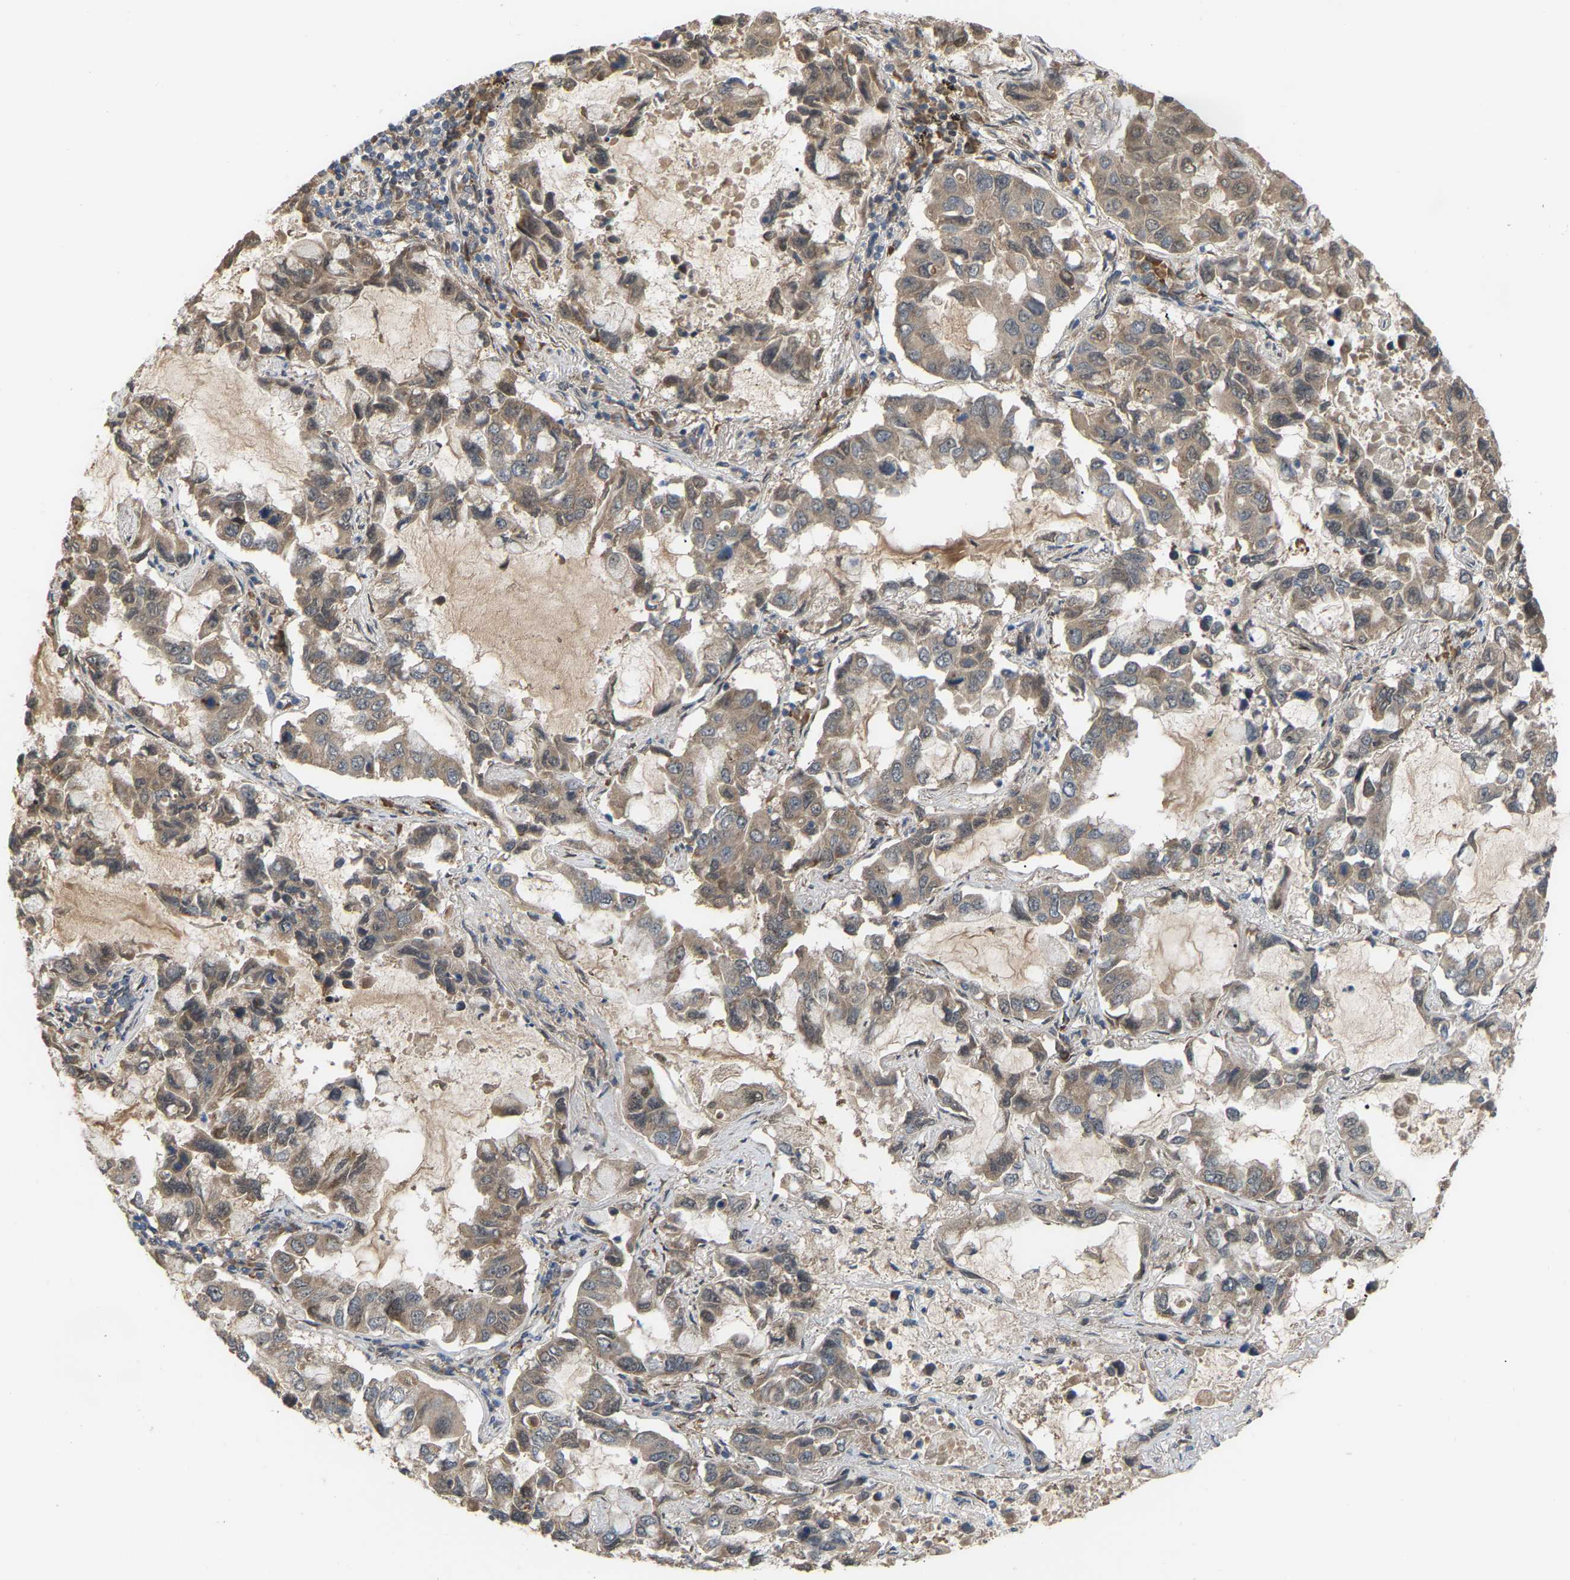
{"staining": {"intensity": "weak", "quantity": ">75%", "location": "cytoplasmic/membranous"}, "tissue": "lung cancer", "cell_type": "Tumor cells", "image_type": "cancer", "snomed": [{"axis": "morphology", "description": "Adenocarcinoma, NOS"}, {"axis": "topography", "description": "Lung"}], "caption": "Protein analysis of lung cancer (adenocarcinoma) tissue displays weak cytoplasmic/membranous positivity in about >75% of tumor cells.", "gene": "CROT", "patient": {"sex": "male", "age": 64}}